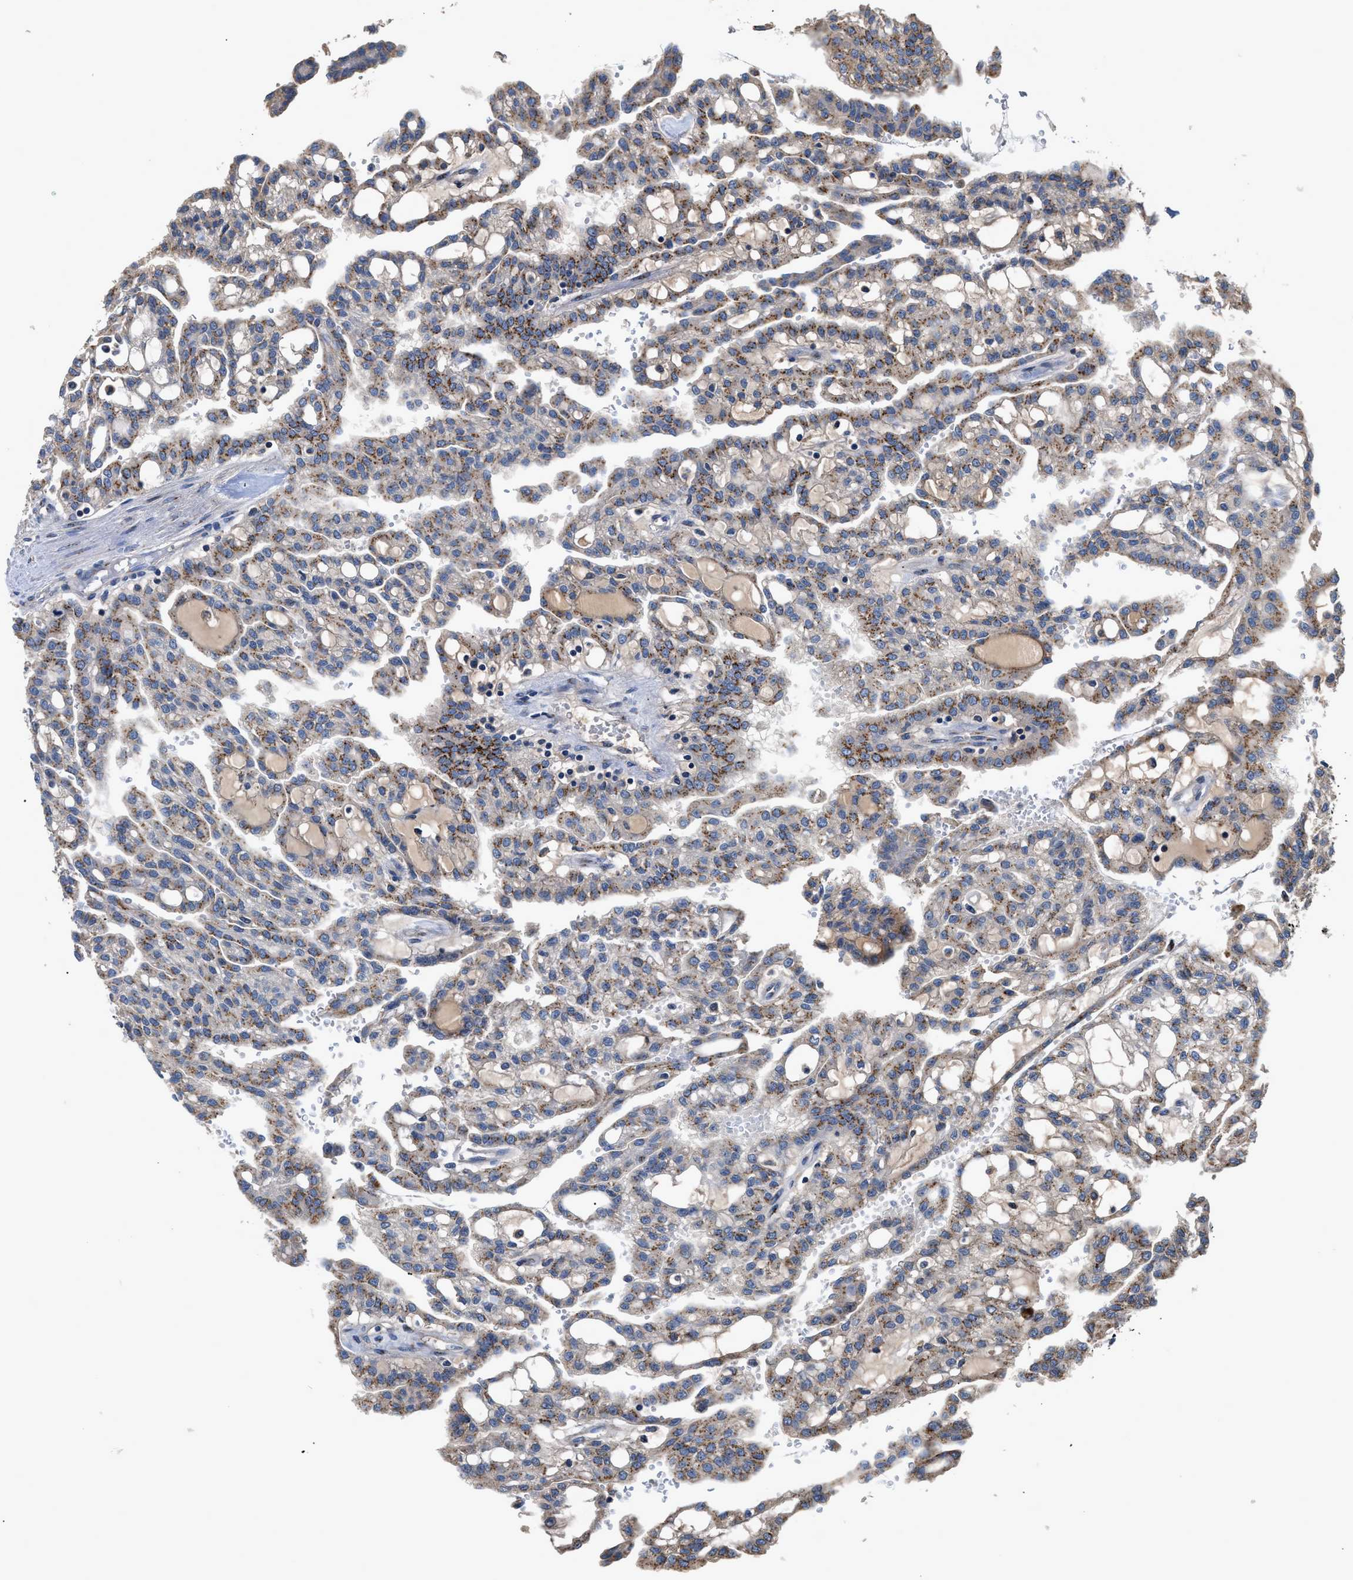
{"staining": {"intensity": "moderate", "quantity": ">75%", "location": "cytoplasmic/membranous"}, "tissue": "renal cancer", "cell_type": "Tumor cells", "image_type": "cancer", "snomed": [{"axis": "morphology", "description": "Adenocarcinoma, NOS"}, {"axis": "topography", "description": "Kidney"}], "caption": "An image showing moderate cytoplasmic/membranous expression in approximately >75% of tumor cells in adenocarcinoma (renal), as visualized by brown immunohistochemical staining.", "gene": "SIK2", "patient": {"sex": "male", "age": 63}}